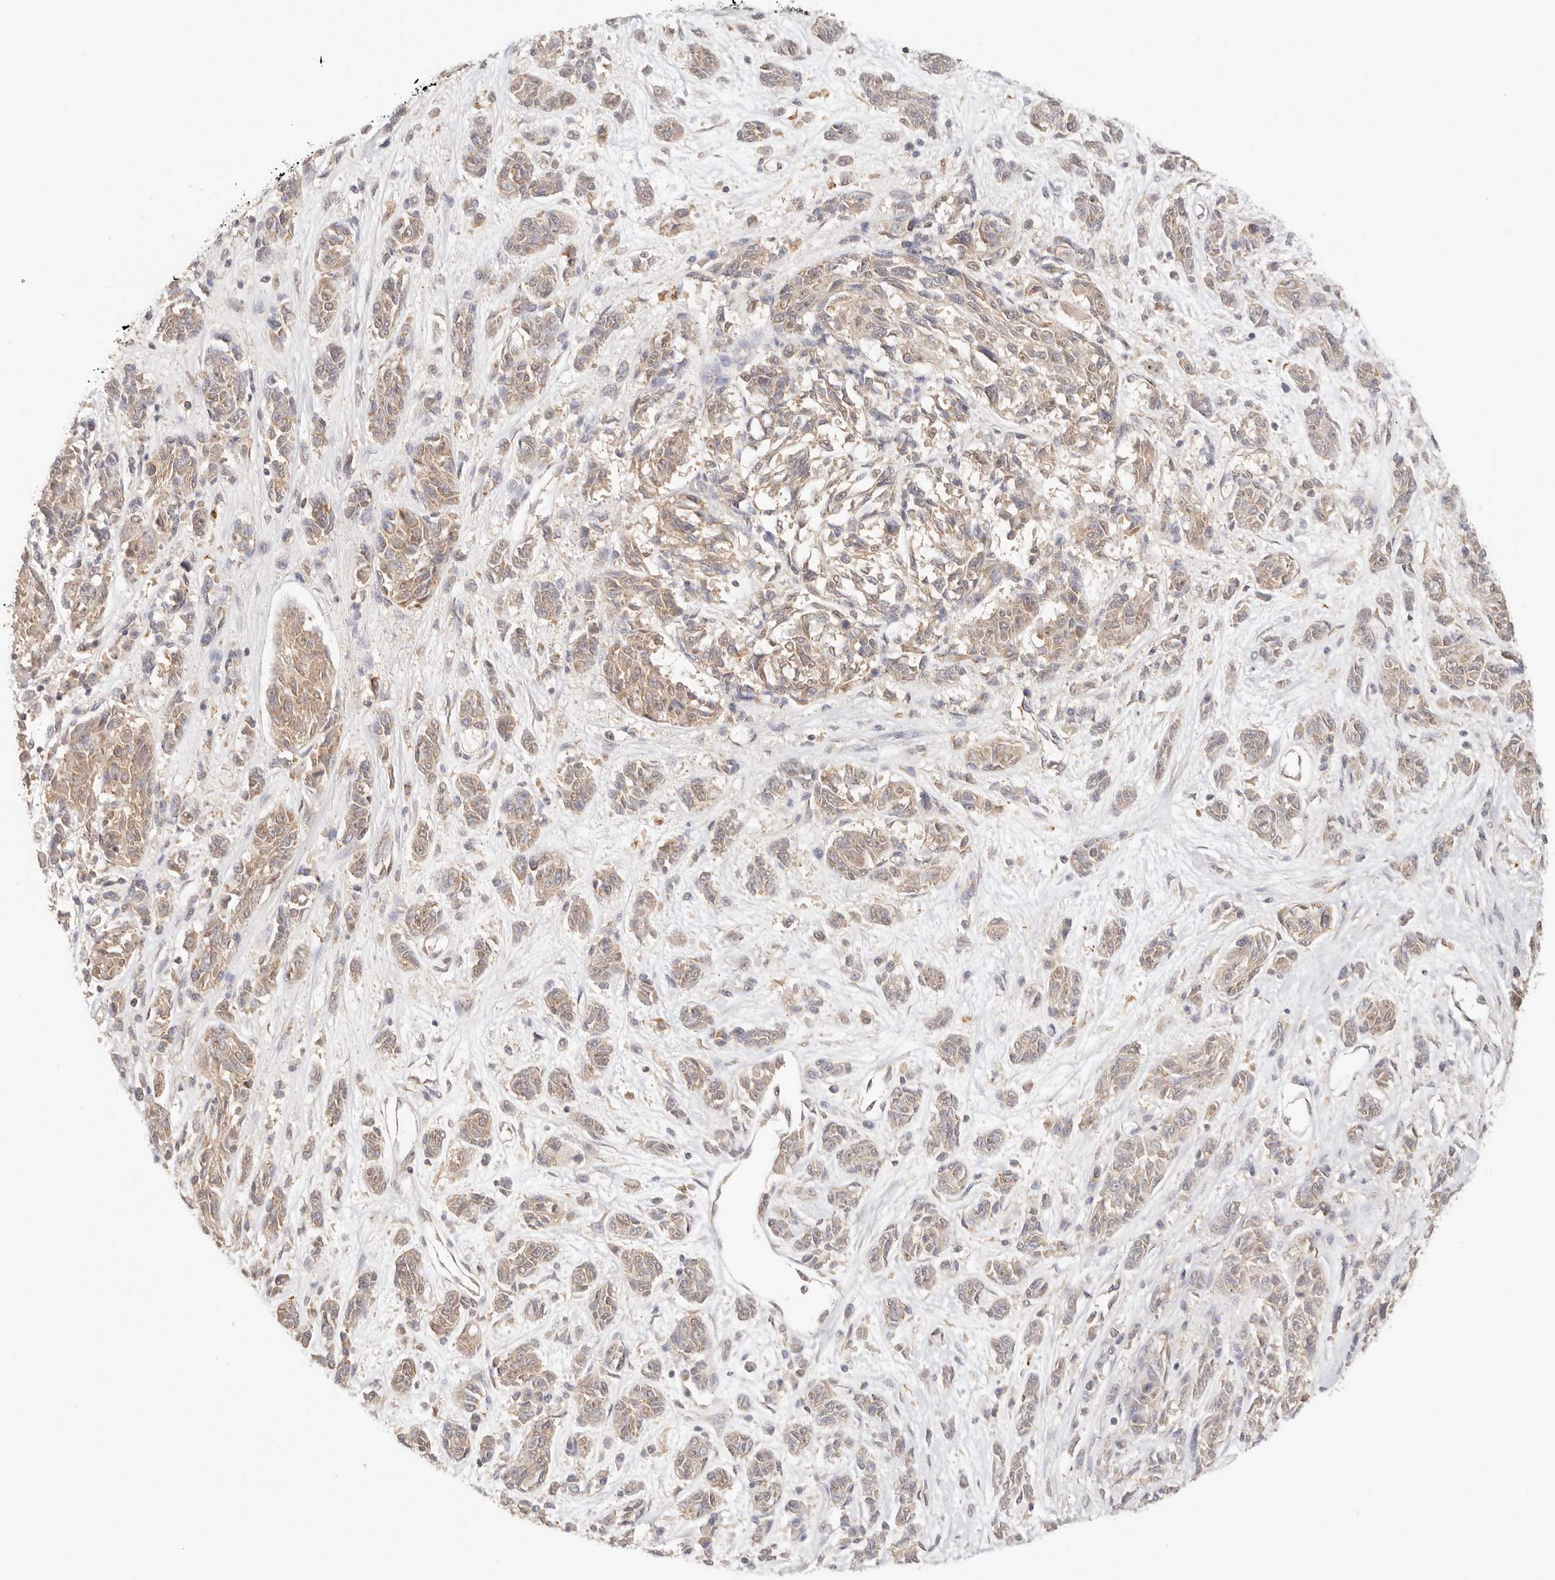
{"staining": {"intensity": "weak", "quantity": ">75%", "location": "cytoplasmic/membranous"}, "tissue": "melanoma", "cell_type": "Tumor cells", "image_type": "cancer", "snomed": [{"axis": "morphology", "description": "Malignant melanoma, NOS"}, {"axis": "topography", "description": "Skin"}], "caption": "This micrograph reveals melanoma stained with immunohistochemistry to label a protein in brown. The cytoplasmic/membranous of tumor cells show weak positivity for the protein. Nuclei are counter-stained blue.", "gene": "IL1R2", "patient": {"sex": "male", "age": 53}}